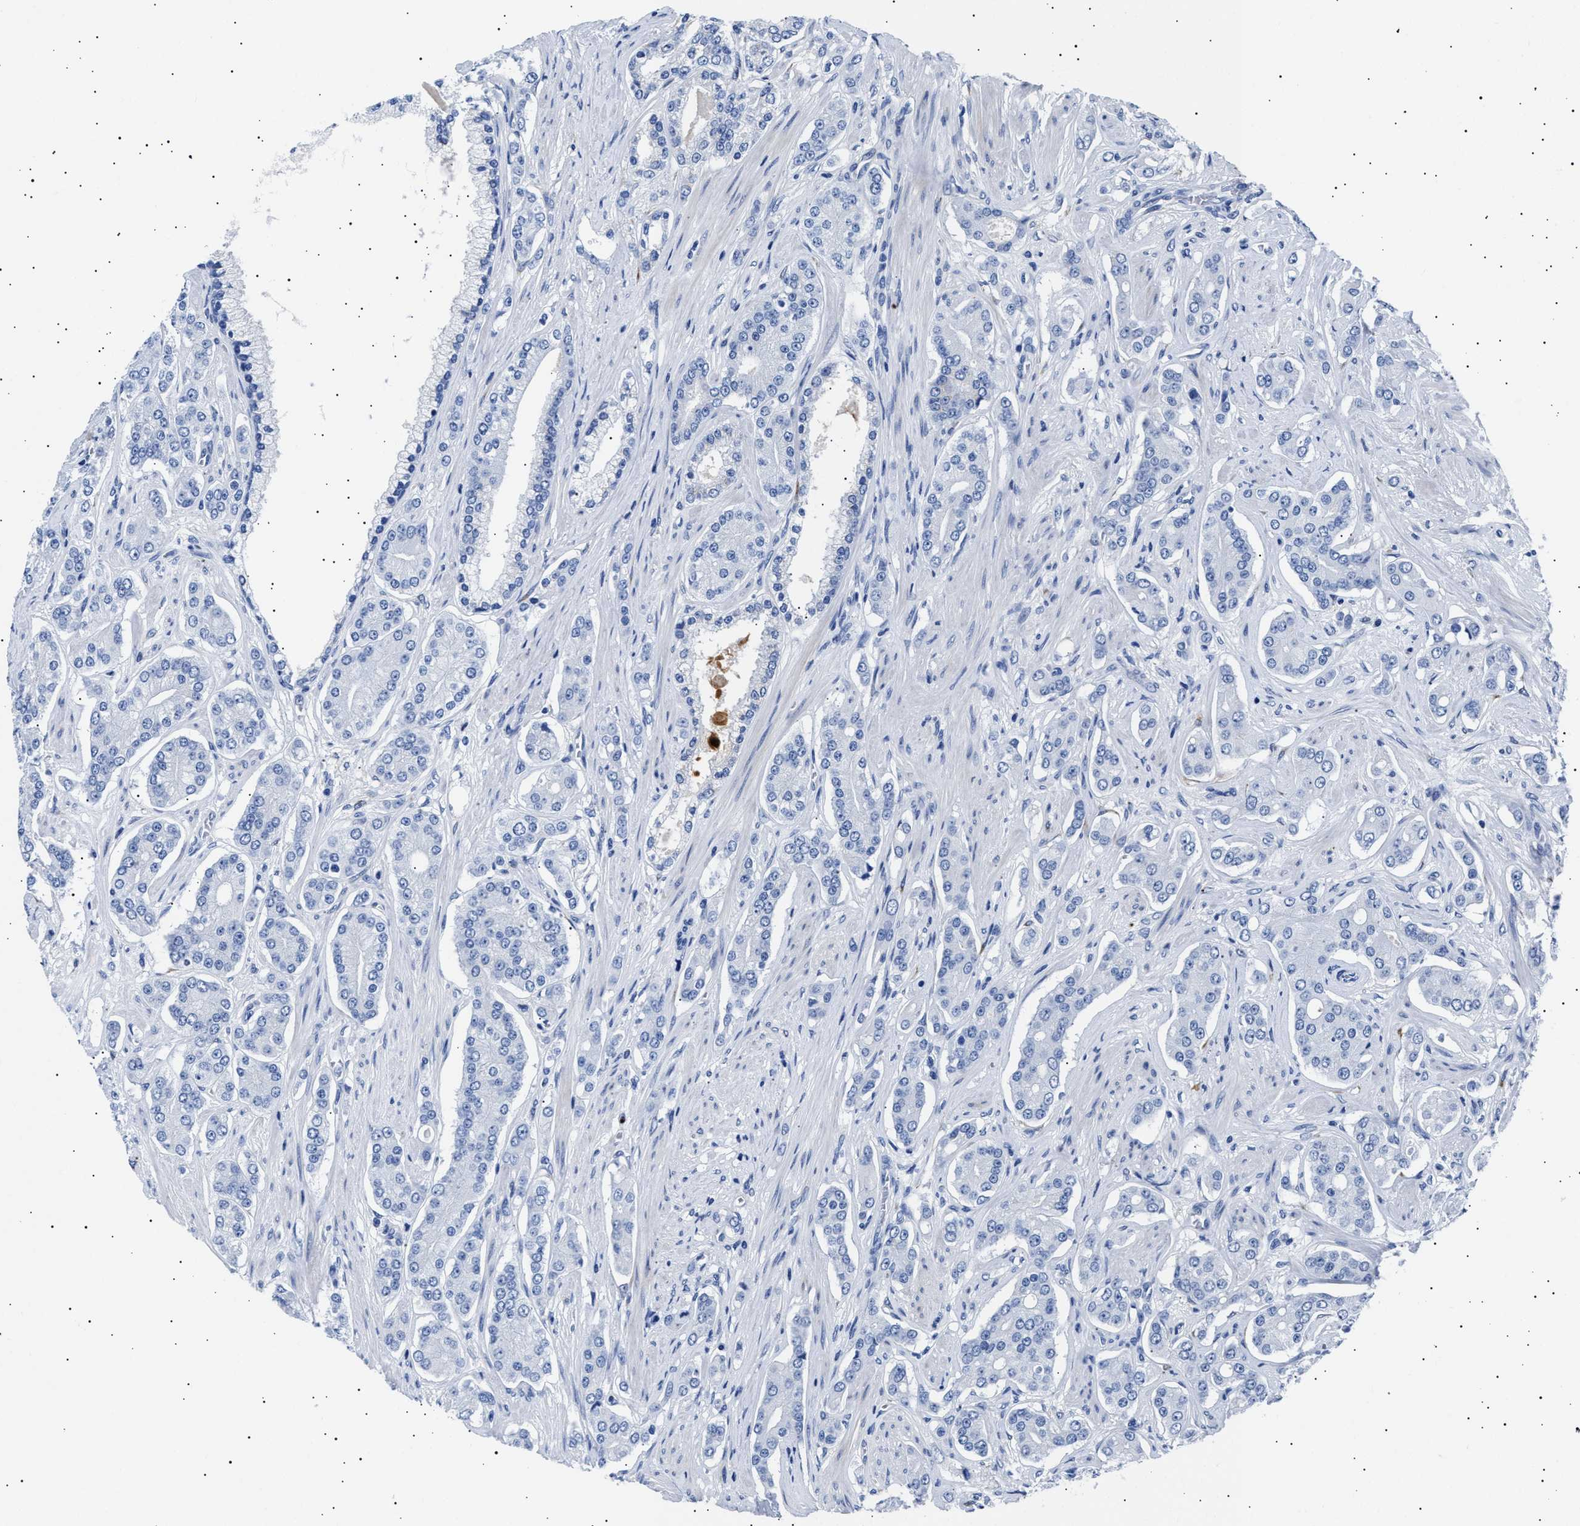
{"staining": {"intensity": "negative", "quantity": "none", "location": "none"}, "tissue": "prostate cancer", "cell_type": "Tumor cells", "image_type": "cancer", "snomed": [{"axis": "morphology", "description": "Adenocarcinoma, High grade"}, {"axis": "topography", "description": "Prostate"}], "caption": "Tumor cells are negative for brown protein staining in prostate cancer (adenocarcinoma (high-grade)). Nuclei are stained in blue.", "gene": "HEMGN", "patient": {"sex": "male", "age": 71}}